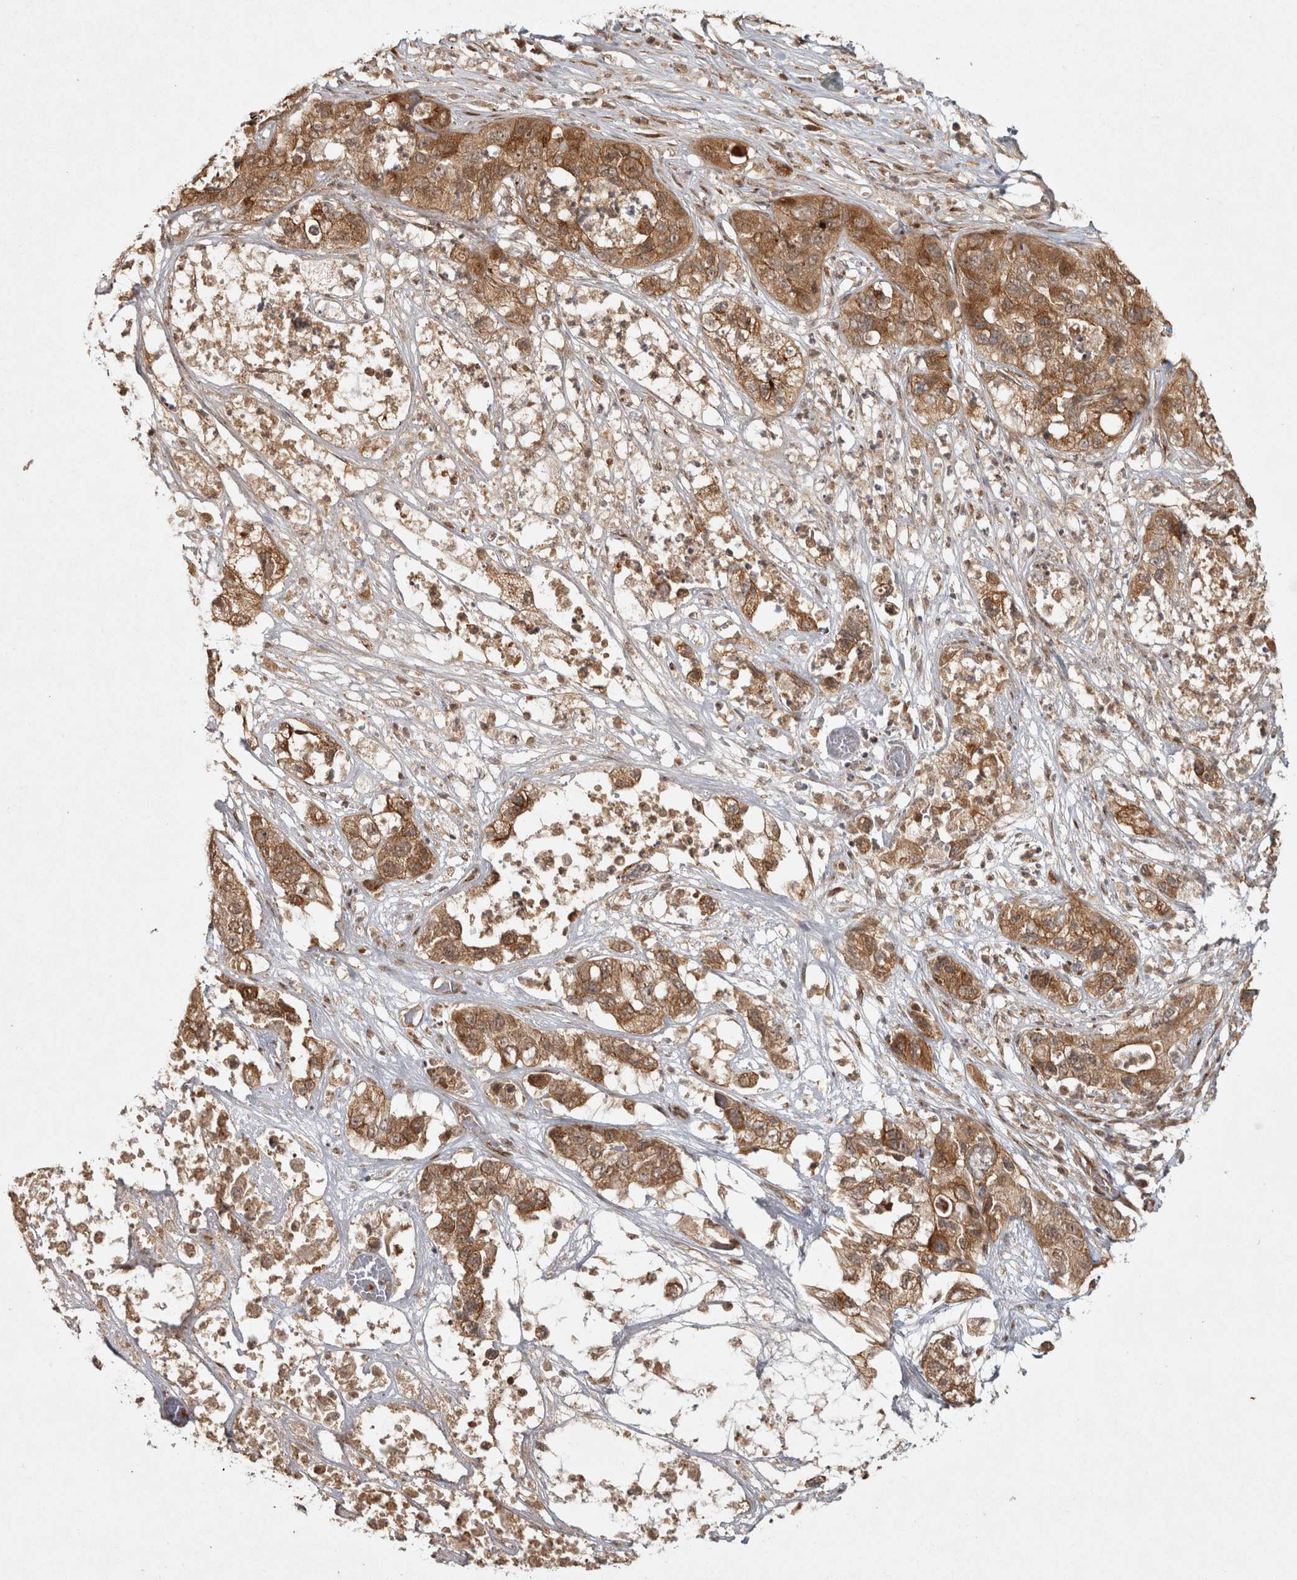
{"staining": {"intensity": "moderate", "quantity": ">75%", "location": "cytoplasmic/membranous"}, "tissue": "pancreatic cancer", "cell_type": "Tumor cells", "image_type": "cancer", "snomed": [{"axis": "morphology", "description": "Adenocarcinoma, NOS"}, {"axis": "topography", "description": "Pancreas"}], "caption": "Adenocarcinoma (pancreatic) stained with immunohistochemistry shows moderate cytoplasmic/membranous staining in about >75% of tumor cells.", "gene": "CAMSAP2", "patient": {"sex": "female", "age": 78}}